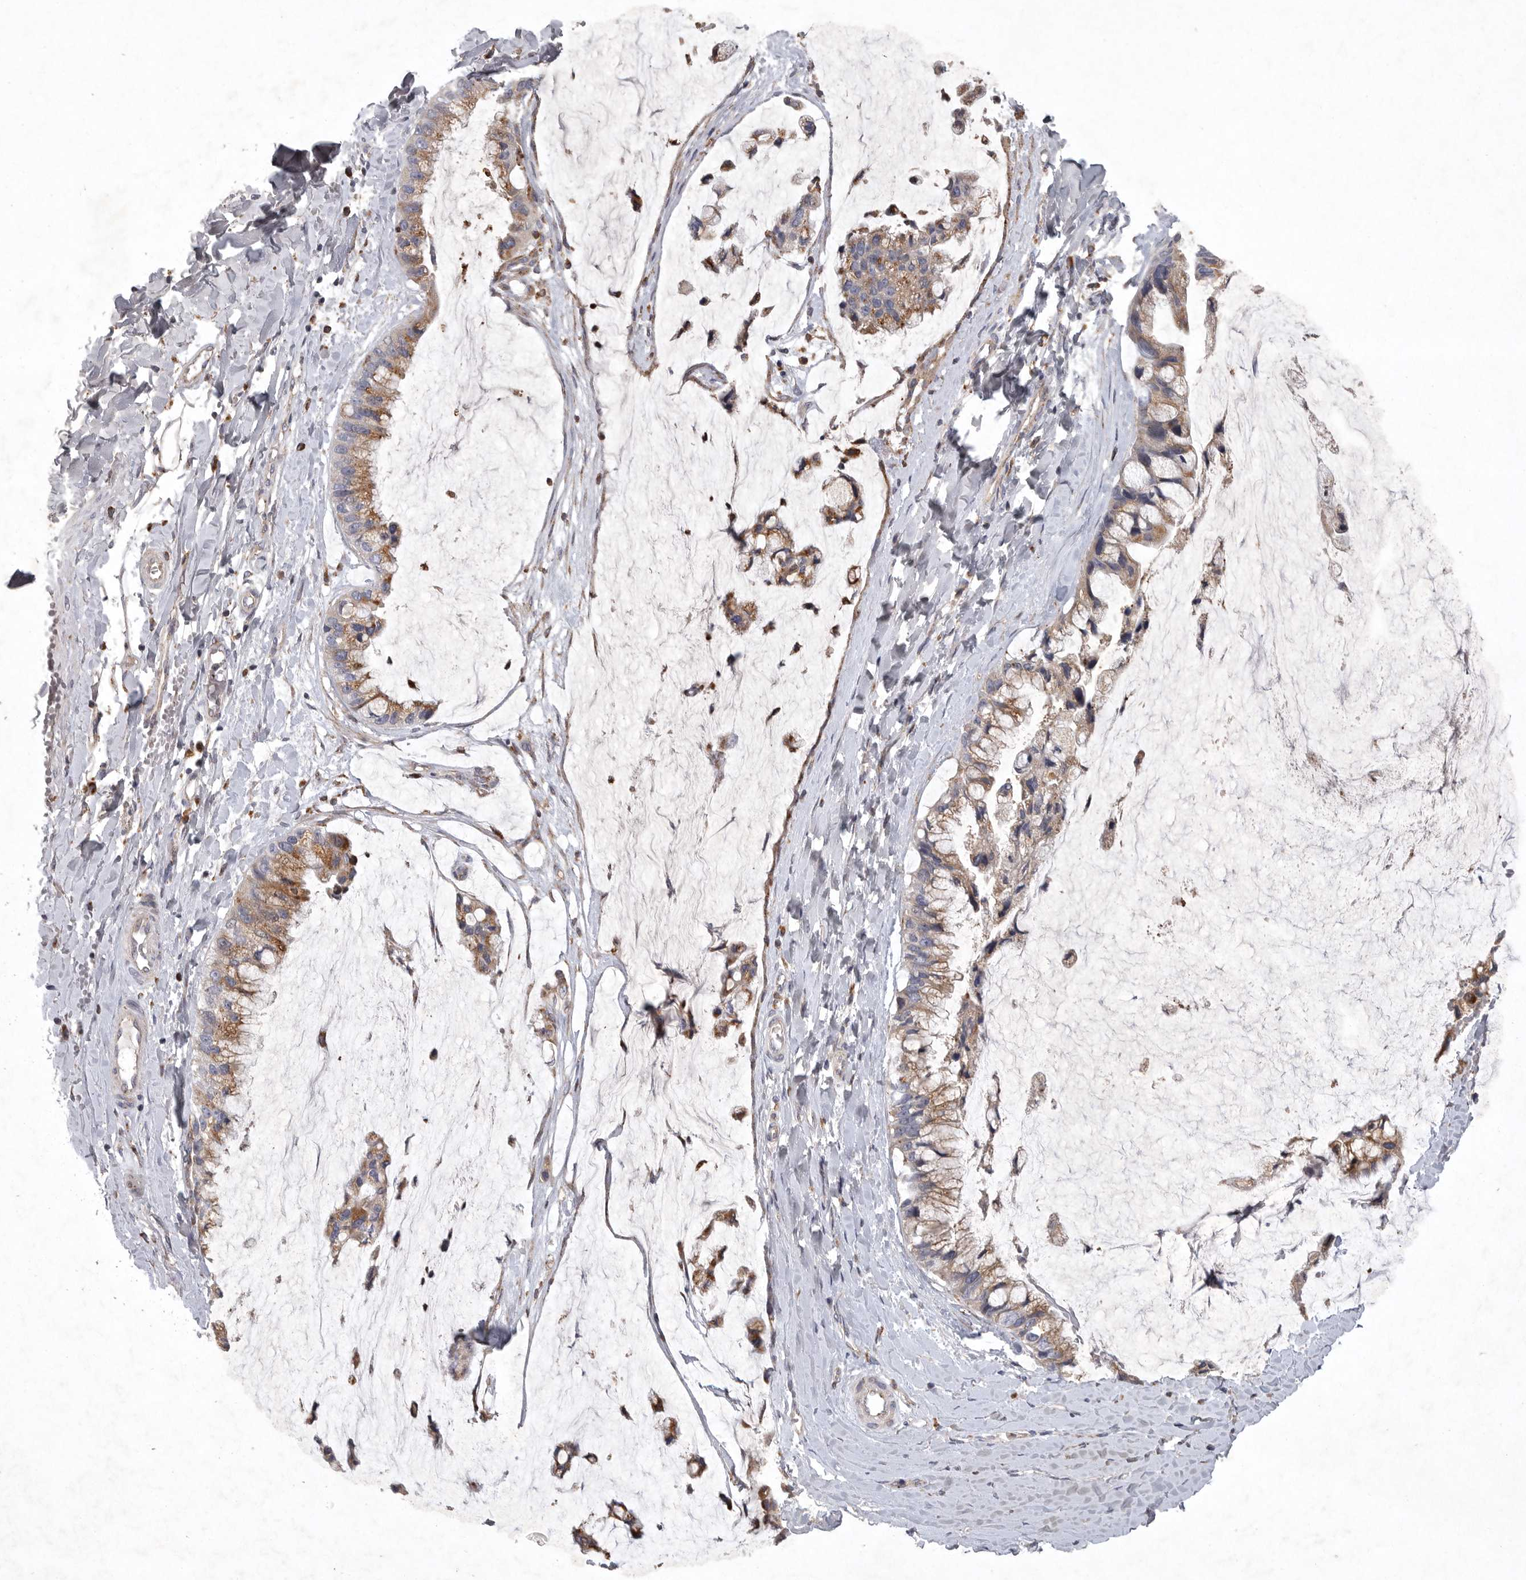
{"staining": {"intensity": "moderate", "quantity": ">75%", "location": "cytoplasmic/membranous"}, "tissue": "ovarian cancer", "cell_type": "Tumor cells", "image_type": "cancer", "snomed": [{"axis": "morphology", "description": "Cystadenocarcinoma, mucinous, NOS"}, {"axis": "topography", "description": "Ovary"}], "caption": "An immunohistochemistry (IHC) photomicrograph of neoplastic tissue is shown. Protein staining in brown shows moderate cytoplasmic/membranous positivity in mucinous cystadenocarcinoma (ovarian) within tumor cells. (IHC, brightfield microscopy, high magnification).", "gene": "LAMTOR3", "patient": {"sex": "female", "age": 39}}